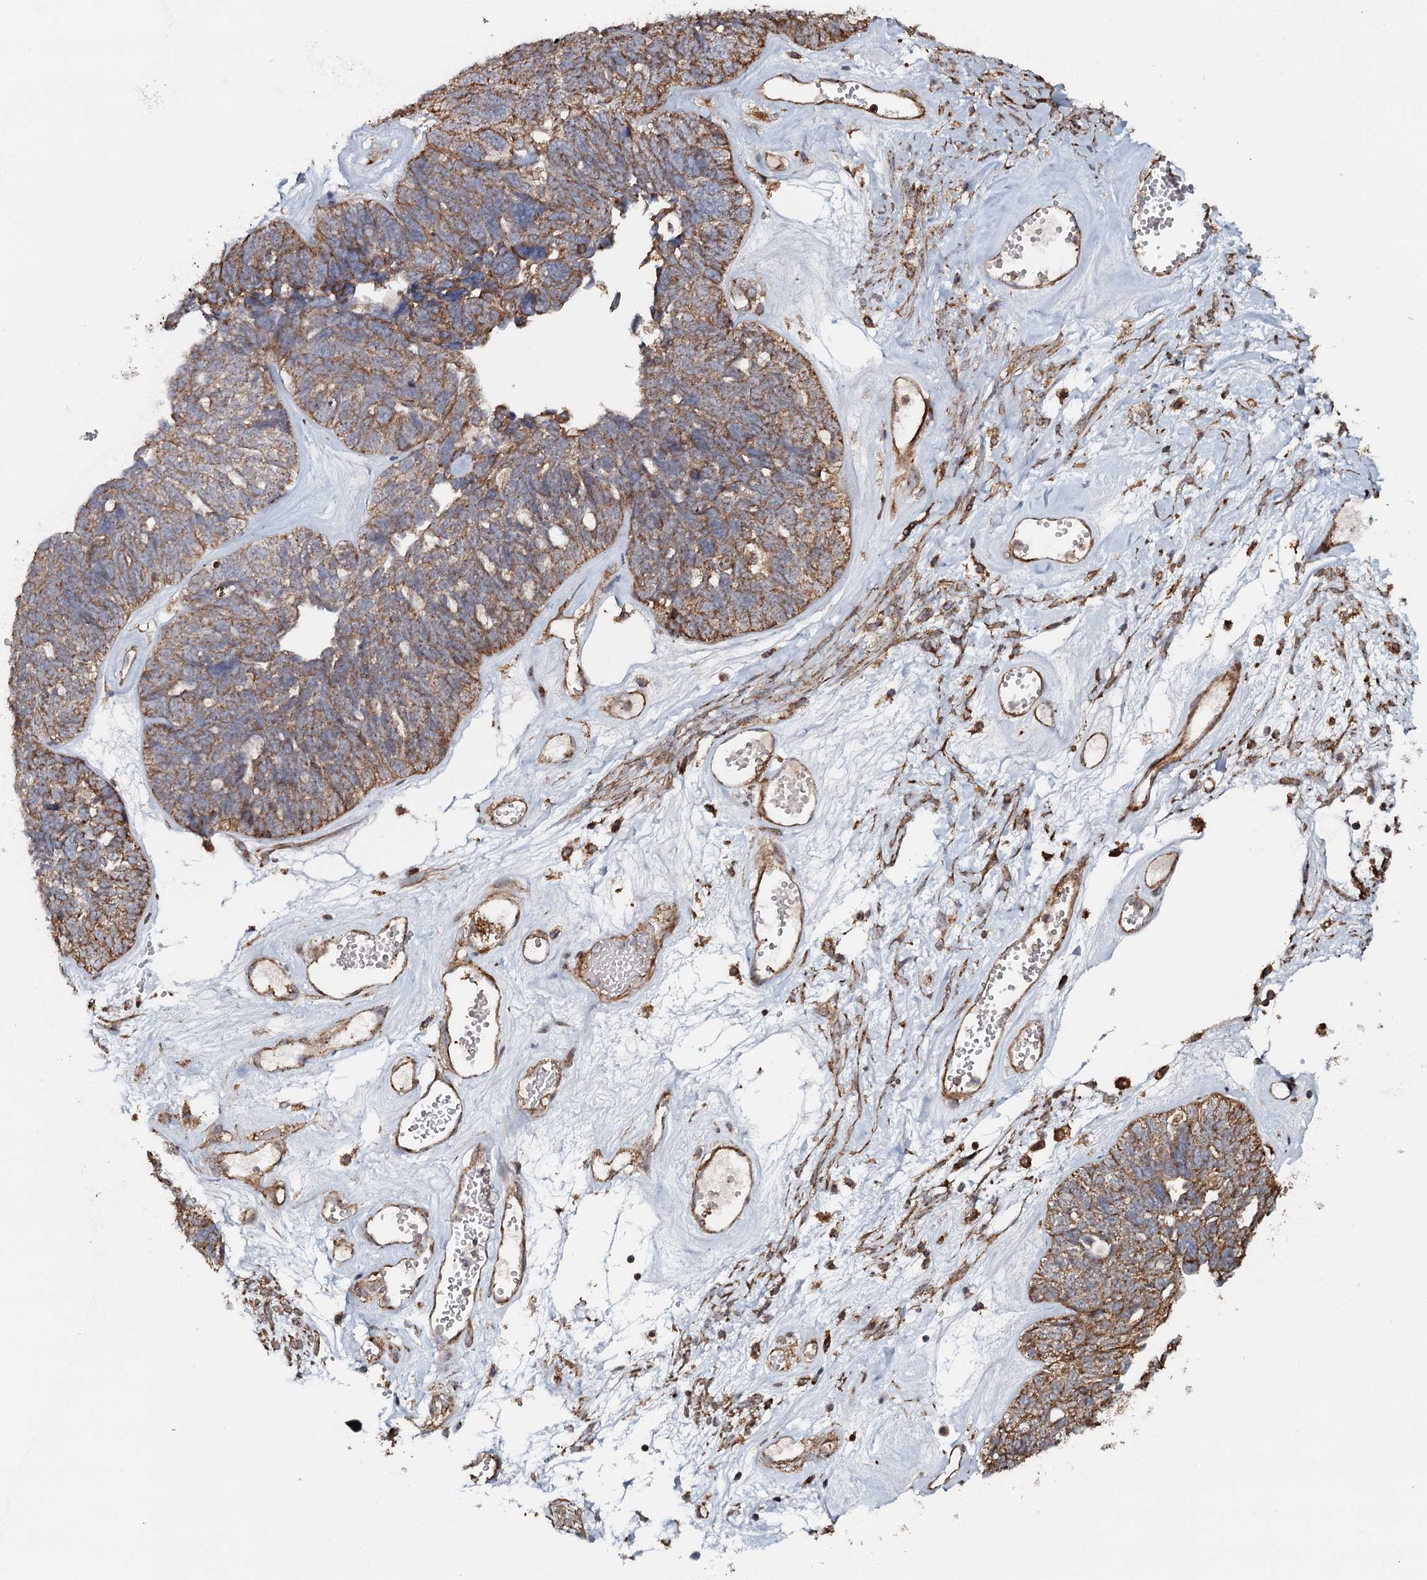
{"staining": {"intensity": "moderate", "quantity": ">75%", "location": "cytoplasmic/membranous"}, "tissue": "ovarian cancer", "cell_type": "Tumor cells", "image_type": "cancer", "snomed": [{"axis": "morphology", "description": "Cystadenocarcinoma, serous, NOS"}, {"axis": "topography", "description": "Ovary"}], "caption": "Ovarian cancer (serous cystadenocarcinoma) stained with IHC reveals moderate cytoplasmic/membranous staining in about >75% of tumor cells. The protein of interest is stained brown, and the nuclei are stained in blue (DAB IHC with brightfield microscopy, high magnification).", "gene": "VWA8", "patient": {"sex": "female", "age": 79}}